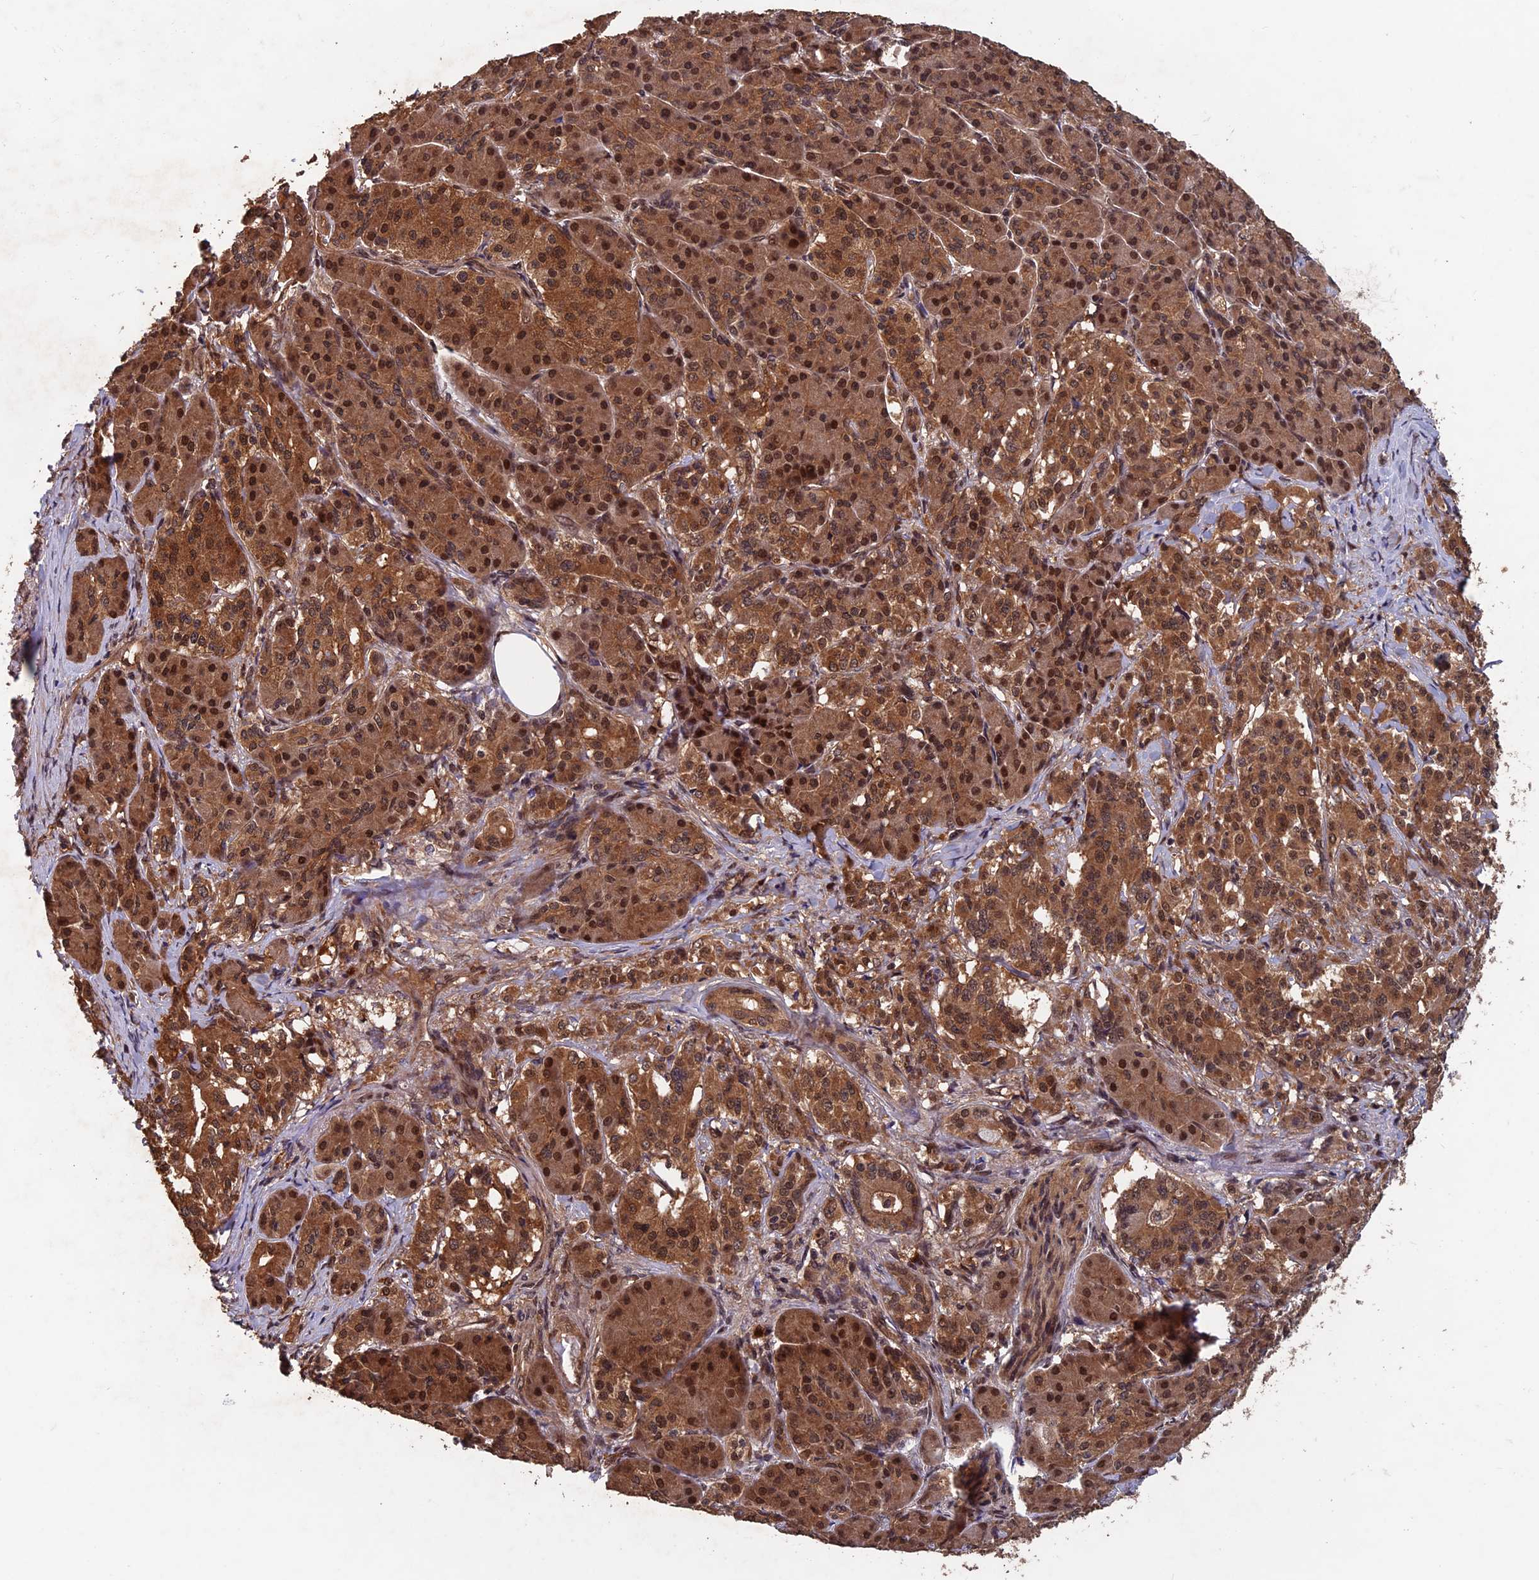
{"staining": {"intensity": "strong", "quantity": ">75%", "location": "cytoplasmic/membranous,nuclear"}, "tissue": "pancreatic cancer", "cell_type": "Tumor cells", "image_type": "cancer", "snomed": [{"axis": "morphology", "description": "Adenocarcinoma, NOS"}, {"axis": "topography", "description": "Pancreas"}], "caption": "Immunohistochemistry (DAB (3,3'-diaminobenzidine)) staining of pancreatic adenocarcinoma shows strong cytoplasmic/membranous and nuclear protein positivity in about >75% of tumor cells.", "gene": "FAM53C", "patient": {"sex": "female", "age": 74}}